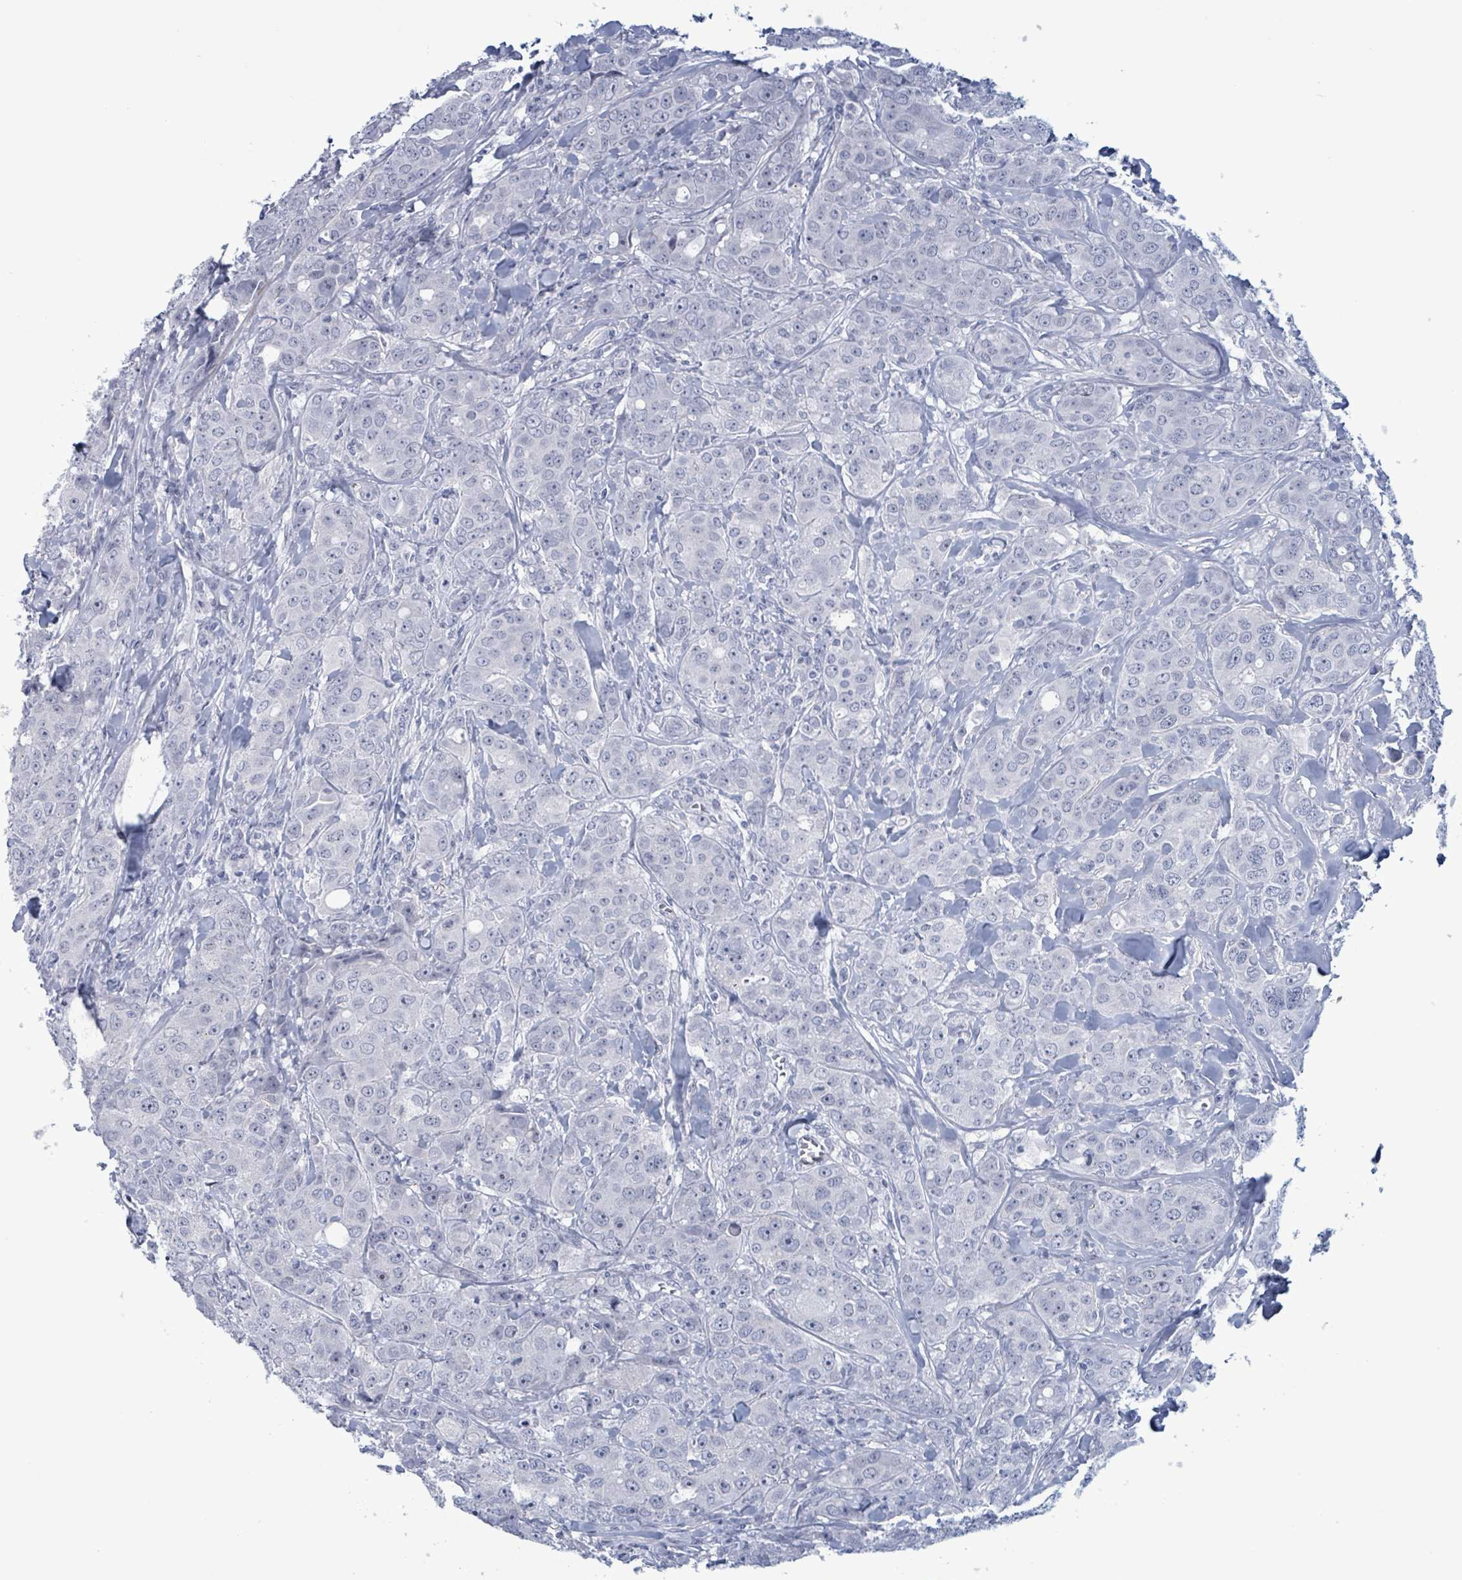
{"staining": {"intensity": "negative", "quantity": "none", "location": "none"}, "tissue": "breast cancer", "cell_type": "Tumor cells", "image_type": "cancer", "snomed": [{"axis": "morphology", "description": "Duct carcinoma"}, {"axis": "topography", "description": "Breast"}], "caption": "Tumor cells show no significant expression in breast infiltrating ductal carcinoma. Nuclei are stained in blue.", "gene": "ZNF771", "patient": {"sex": "female", "age": 43}}